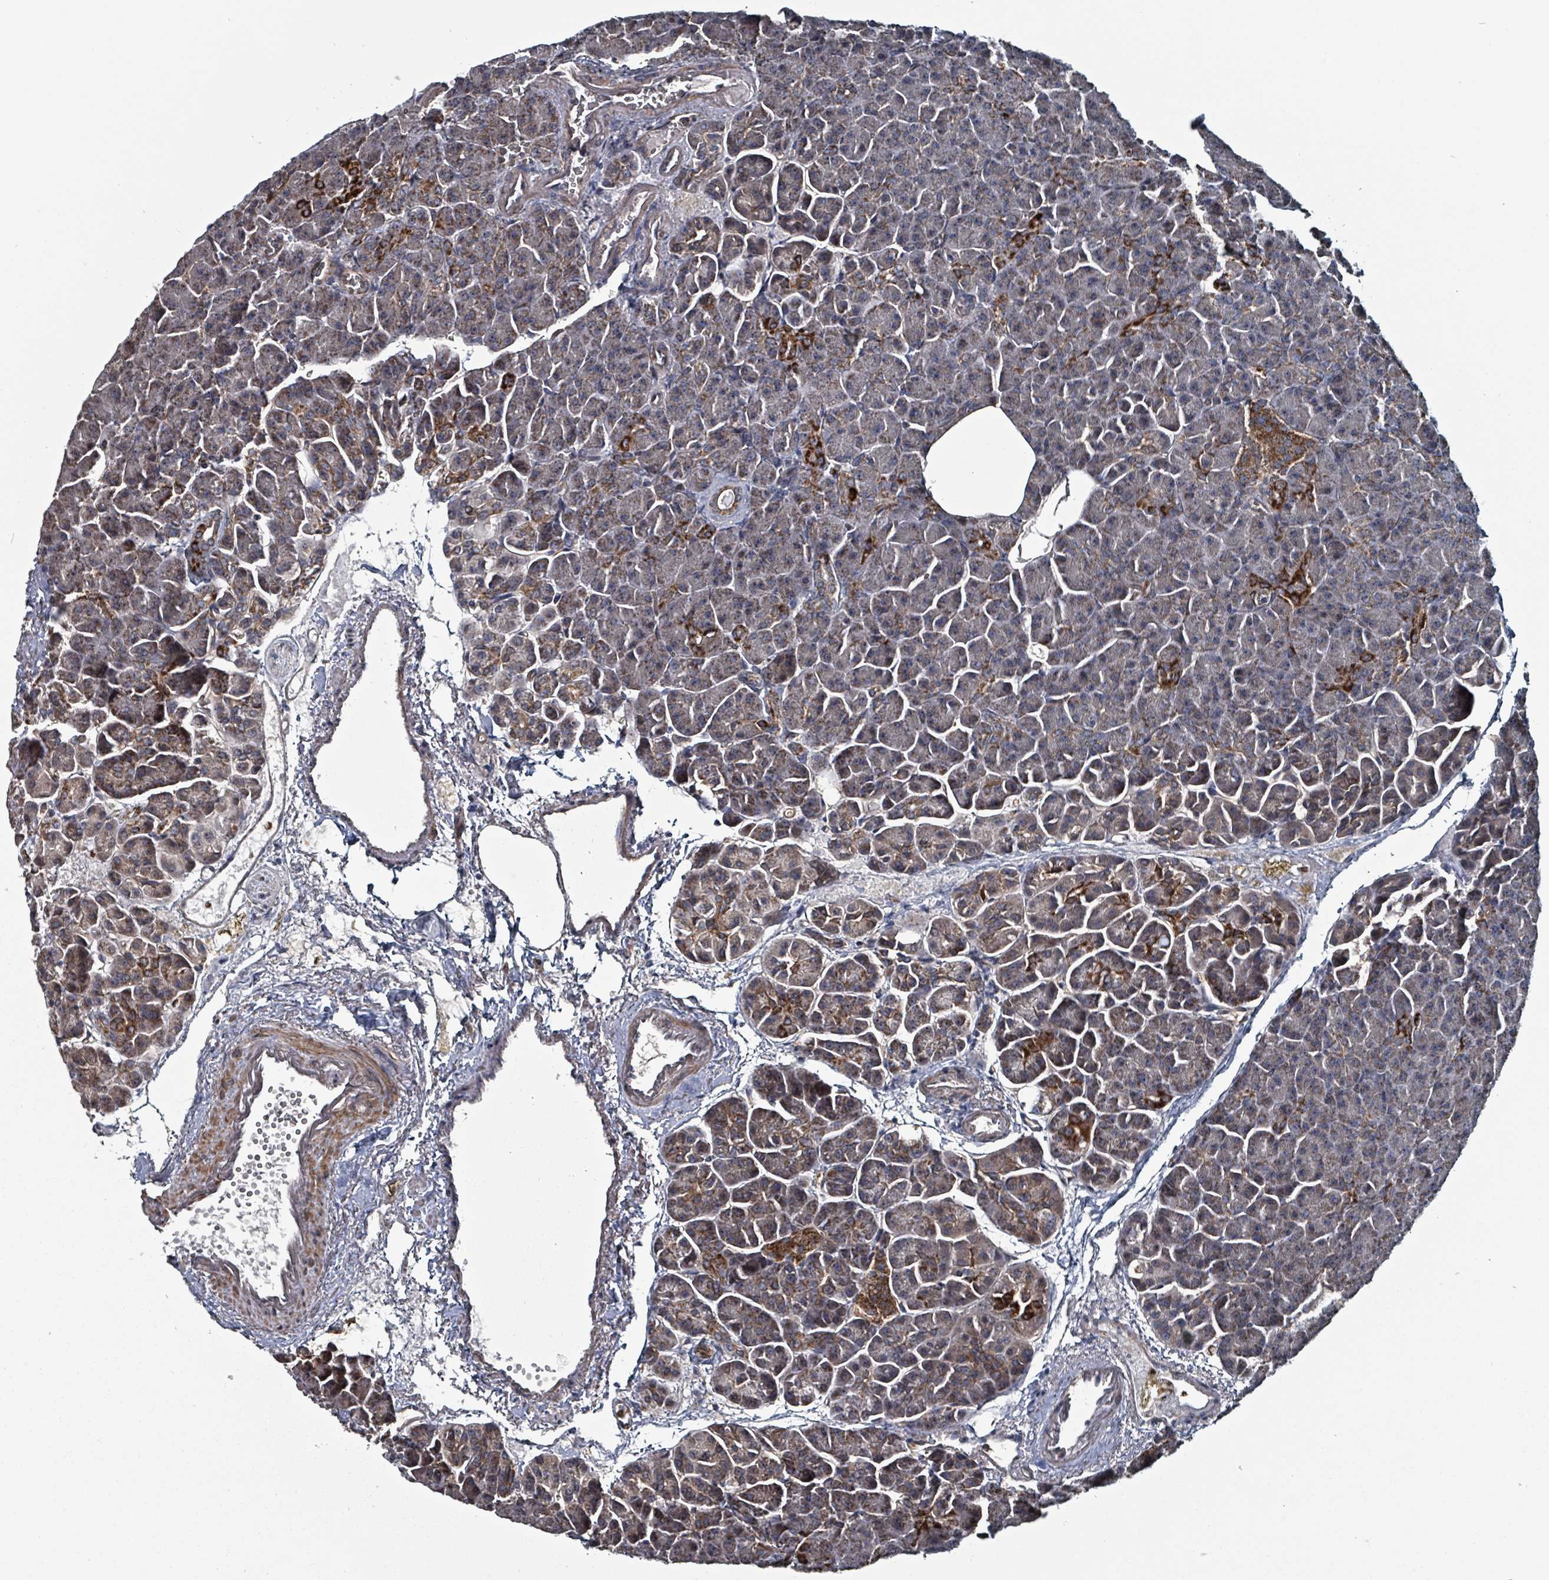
{"staining": {"intensity": "strong", "quantity": "<25%", "location": "cytoplasmic/membranous"}, "tissue": "pancreas", "cell_type": "Exocrine glandular cells", "image_type": "normal", "snomed": [{"axis": "morphology", "description": "Normal tissue, NOS"}, {"axis": "topography", "description": "Pancreas"}], "caption": "Immunohistochemical staining of normal pancreas exhibits strong cytoplasmic/membranous protein expression in approximately <25% of exocrine glandular cells. The staining was performed using DAB (3,3'-diaminobenzidine) to visualize the protein expression in brown, while the nuclei were stained in blue with hematoxylin (Magnification: 20x).", "gene": "MRPL4", "patient": {"sex": "female", "age": 74}}